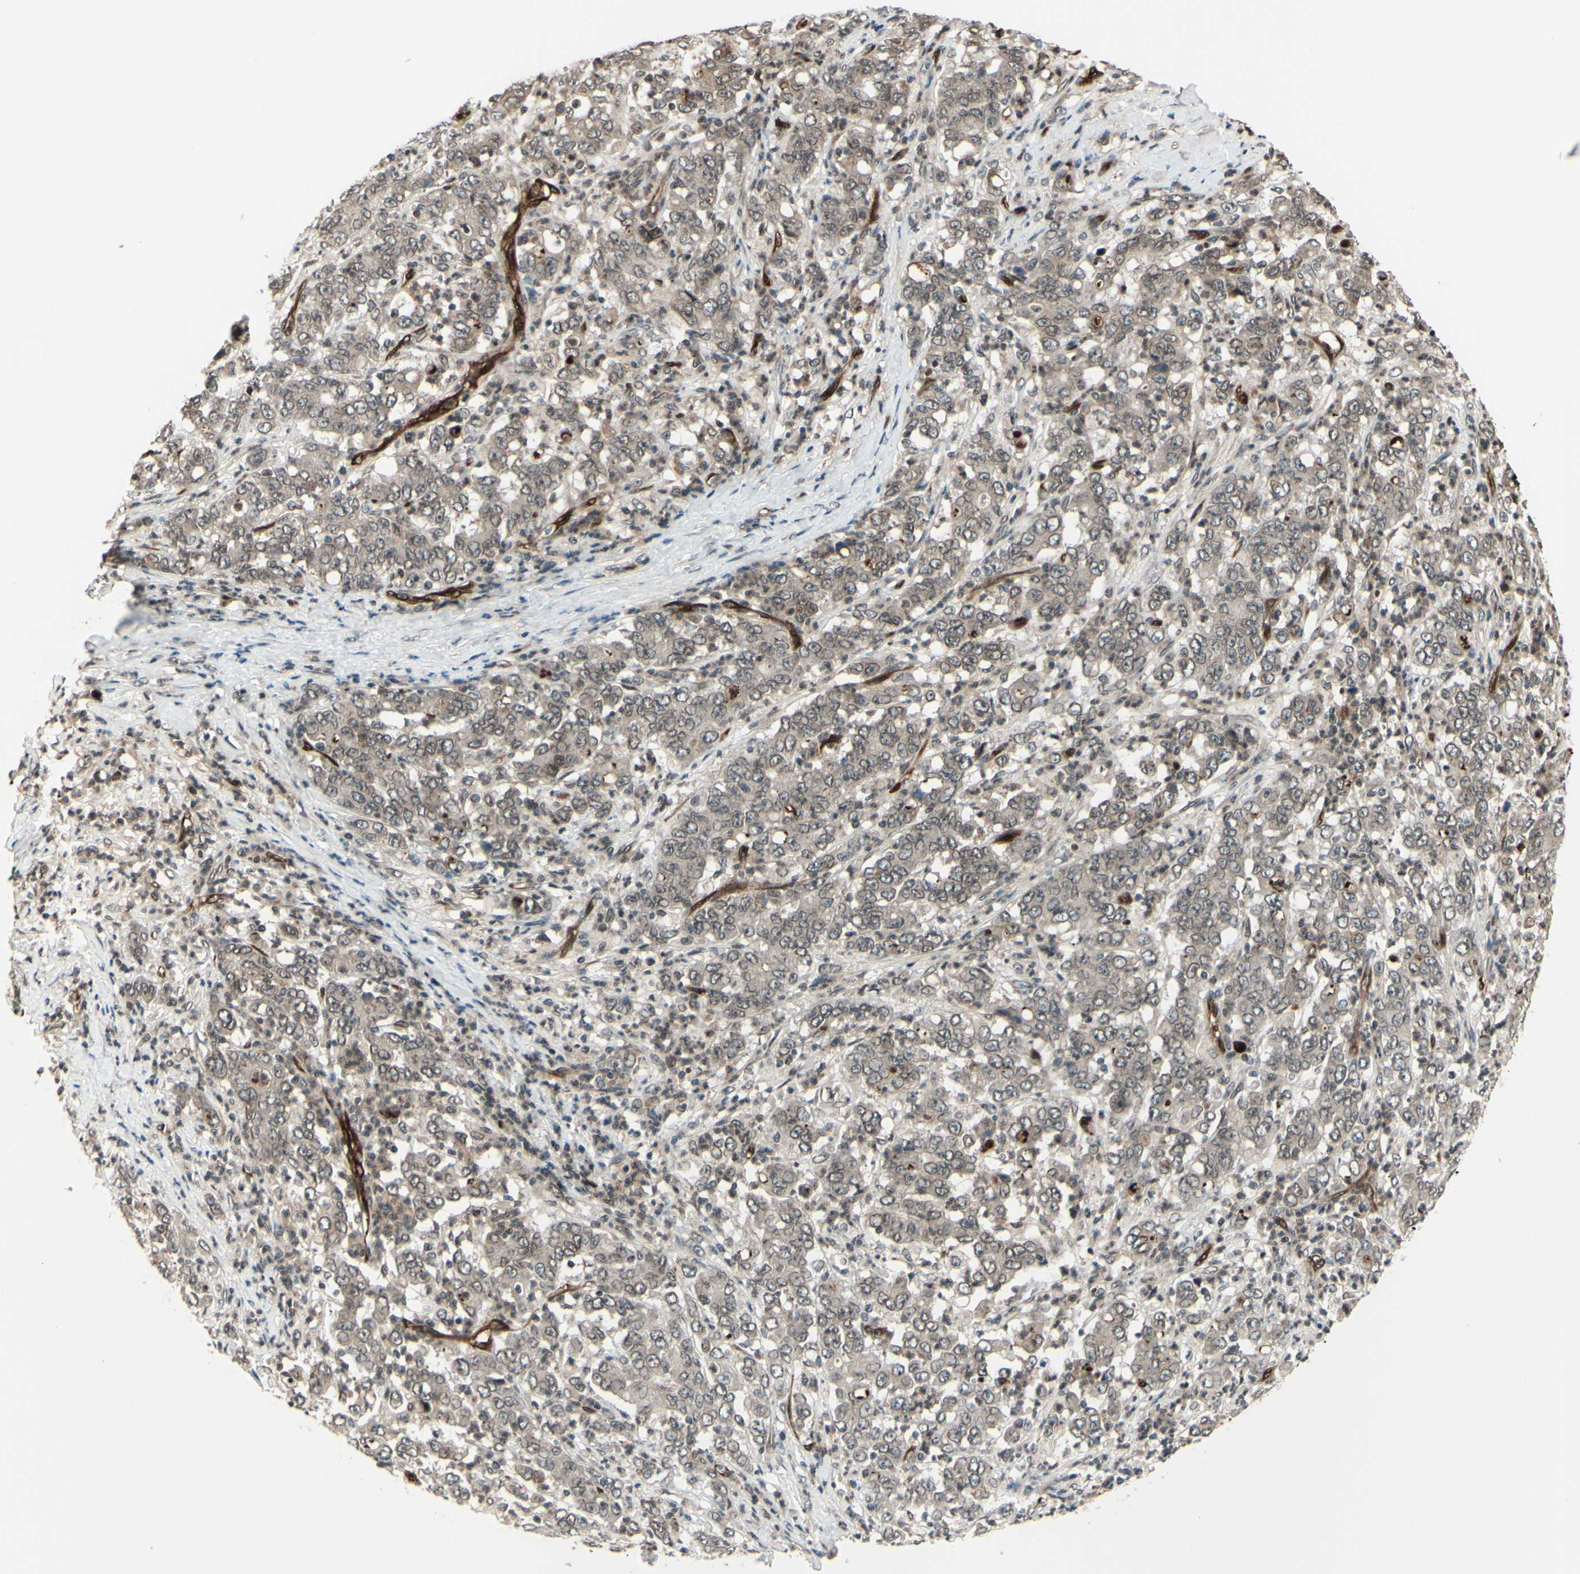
{"staining": {"intensity": "weak", "quantity": ">75%", "location": "cytoplasmic/membranous,nuclear"}, "tissue": "stomach cancer", "cell_type": "Tumor cells", "image_type": "cancer", "snomed": [{"axis": "morphology", "description": "Adenocarcinoma, NOS"}, {"axis": "topography", "description": "Stomach, lower"}], "caption": "Tumor cells exhibit low levels of weak cytoplasmic/membranous and nuclear expression in about >75% of cells in adenocarcinoma (stomach).", "gene": "MLF2", "patient": {"sex": "female", "age": 71}}